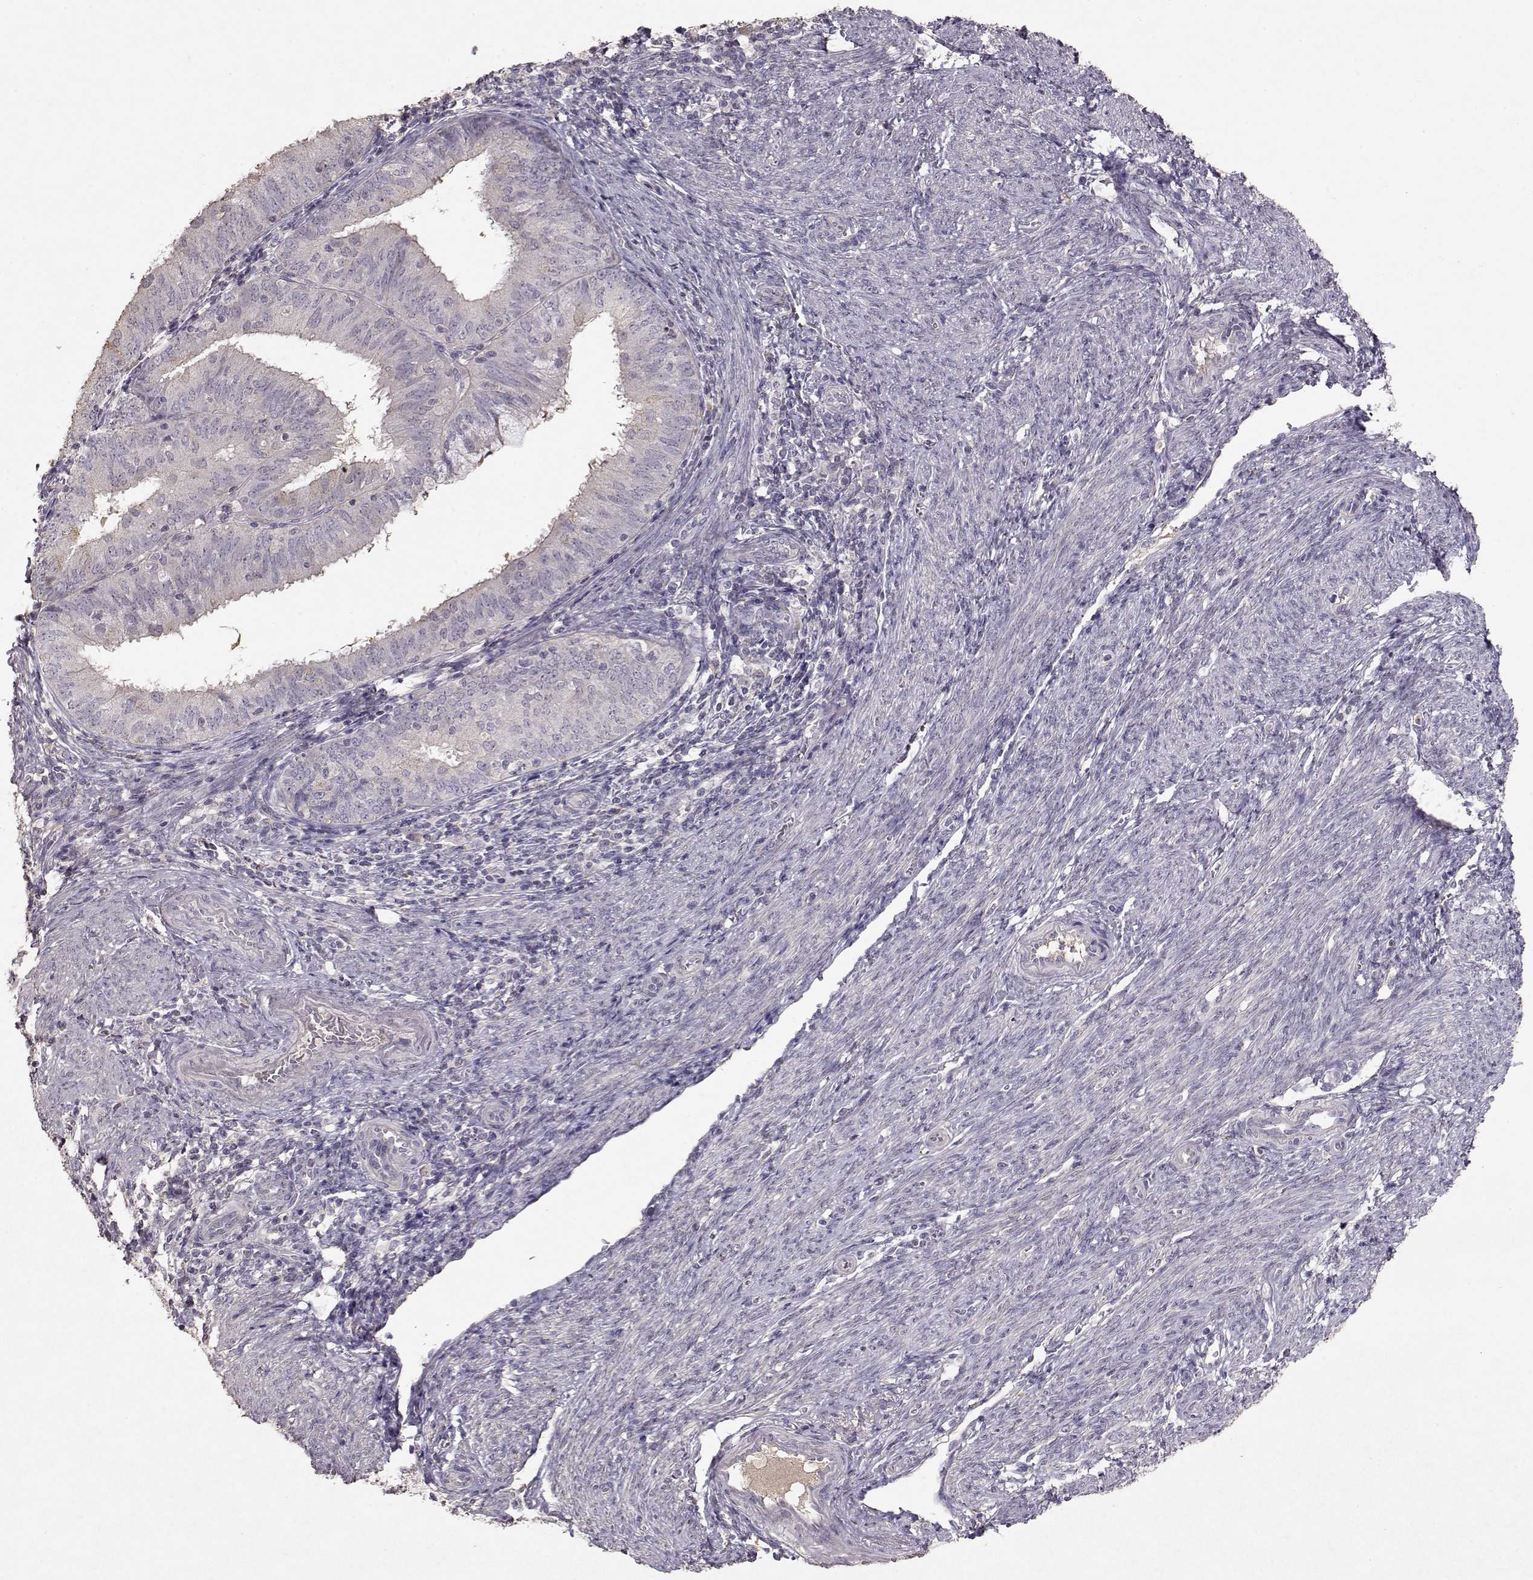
{"staining": {"intensity": "negative", "quantity": "none", "location": "none"}, "tissue": "endometrial cancer", "cell_type": "Tumor cells", "image_type": "cancer", "snomed": [{"axis": "morphology", "description": "Adenocarcinoma, NOS"}, {"axis": "topography", "description": "Endometrium"}], "caption": "Immunohistochemical staining of human endometrial adenocarcinoma exhibits no significant staining in tumor cells.", "gene": "PMCH", "patient": {"sex": "female", "age": 57}}